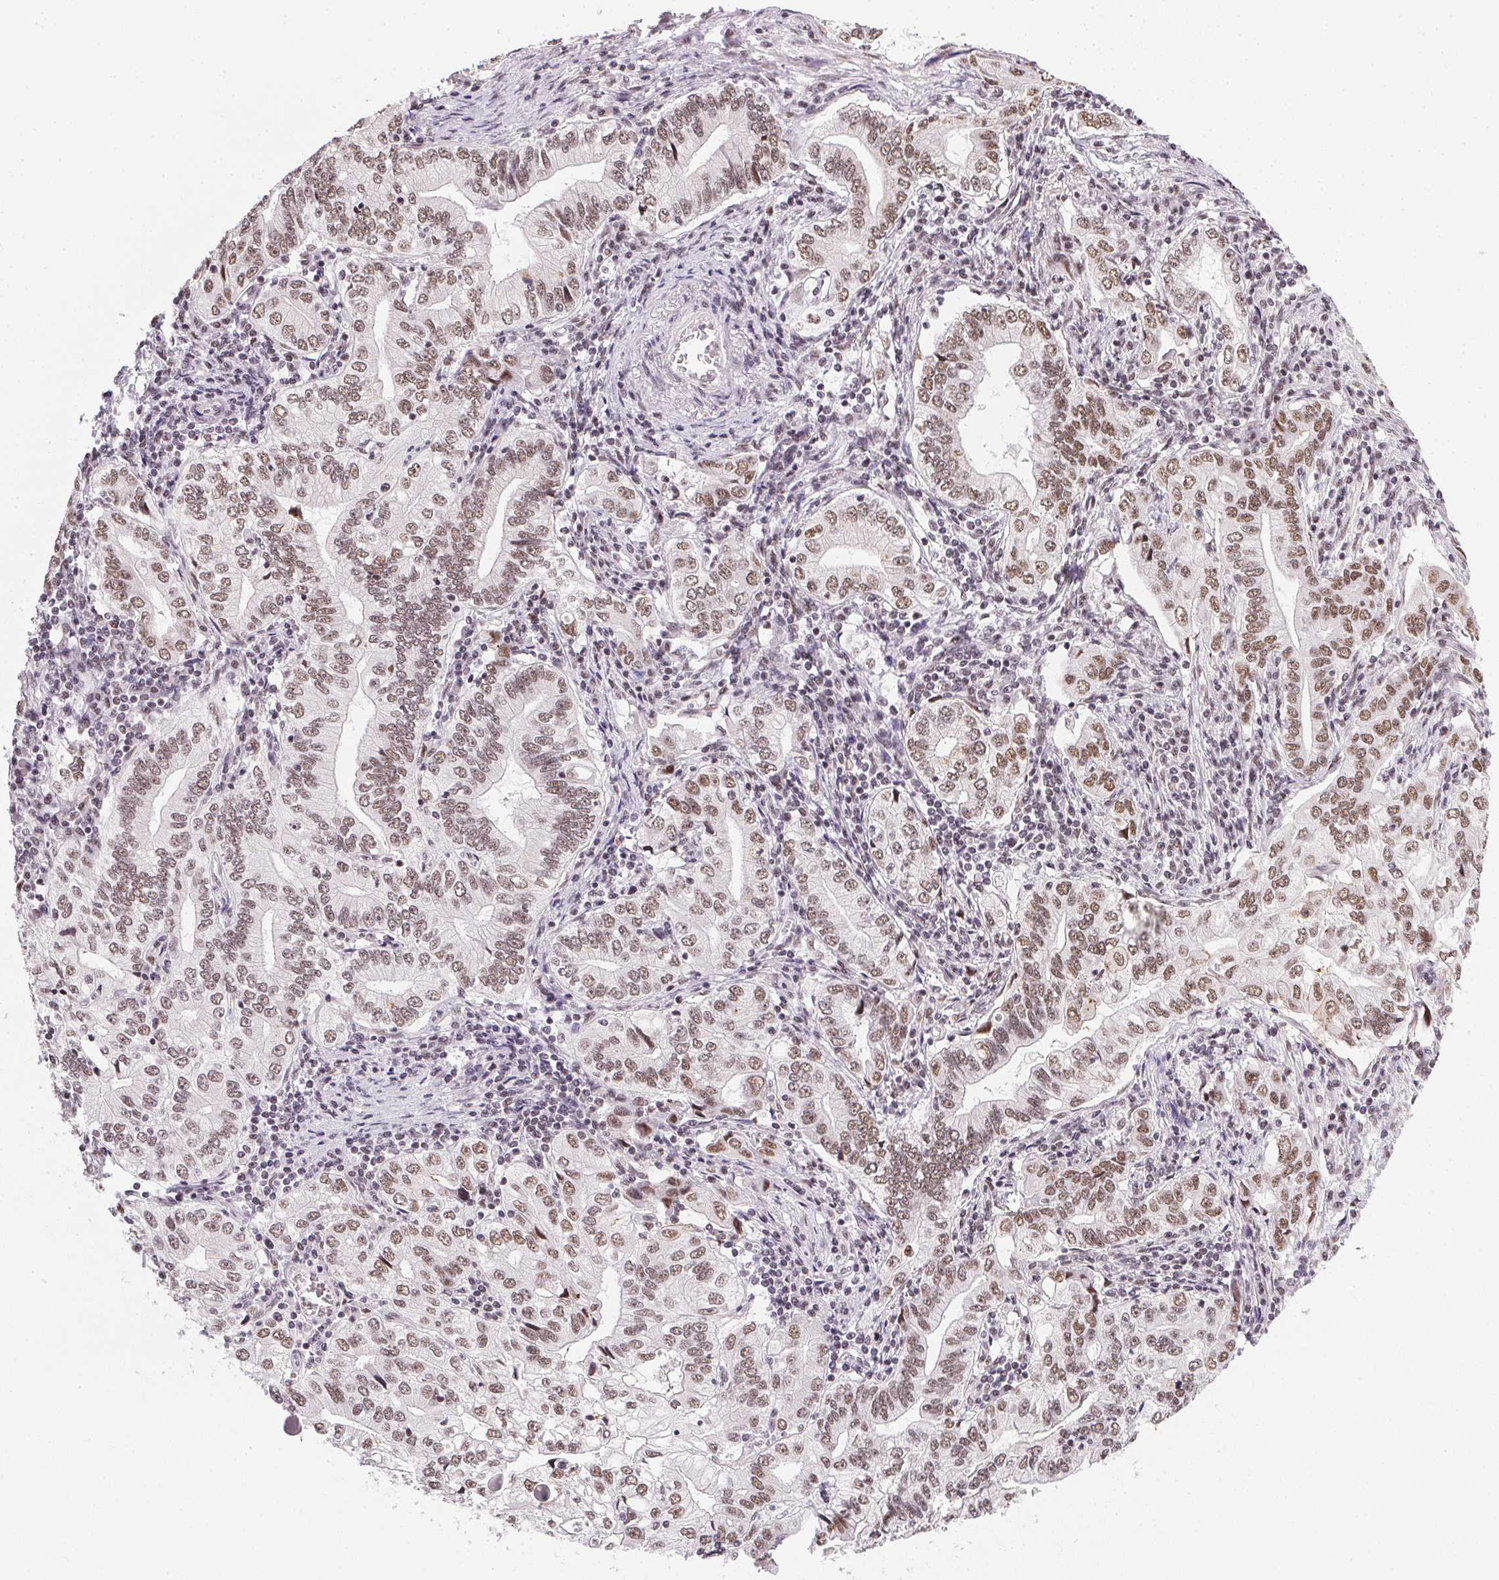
{"staining": {"intensity": "moderate", "quantity": ">75%", "location": "nuclear"}, "tissue": "stomach cancer", "cell_type": "Tumor cells", "image_type": "cancer", "snomed": [{"axis": "morphology", "description": "Adenocarcinoma, NOS"}, {"axis": "topography", "description": "Stomach, lower"}], "caption": "Tumor cells show moderate nuclear expression in about >75% of cells in adenocarcinoma (stomach). (Brightfield microscopy of DAB IHC at high magnification).", "gene": "SRSF7", "patient": {"sex": "female", "age": 72}}